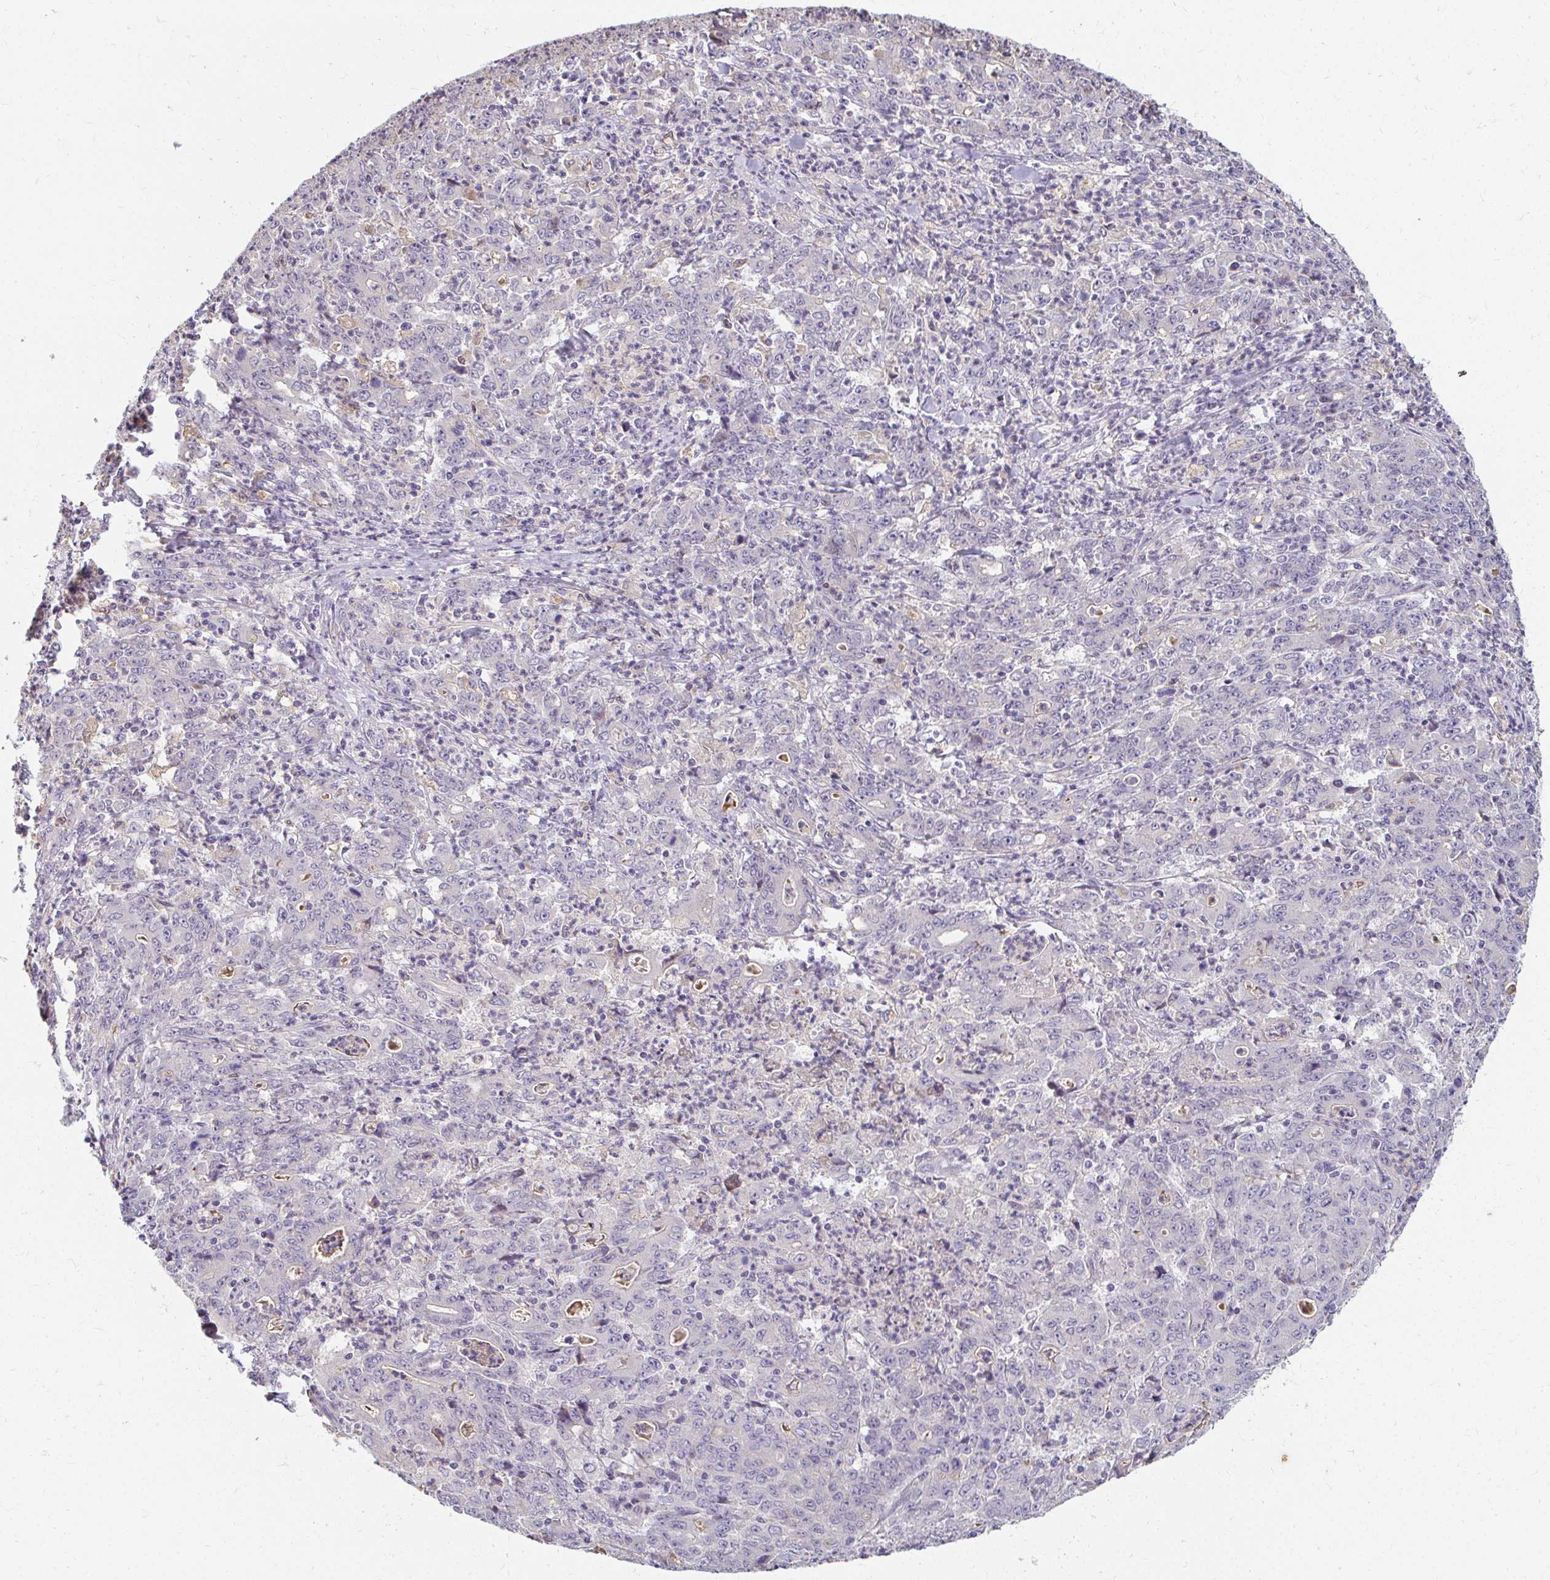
{"staining": {"intensity": "negative", "quantity": "none", "location": "none"}, "tissue": "stomach cancer", "cell_type": "Tumor cells", "image_type": "cancer", "snomed": [{"axis": "morphology", "description": "Adenocarcinoma, NOS"}, {"axis": "topography", "description": "Stomach, lower"}], "caption": "Tumor cells show no significant expression in stomach adenocarcinoma.", "gene": "LOXL4", "patient": {"sex": "female", "age": 71}}